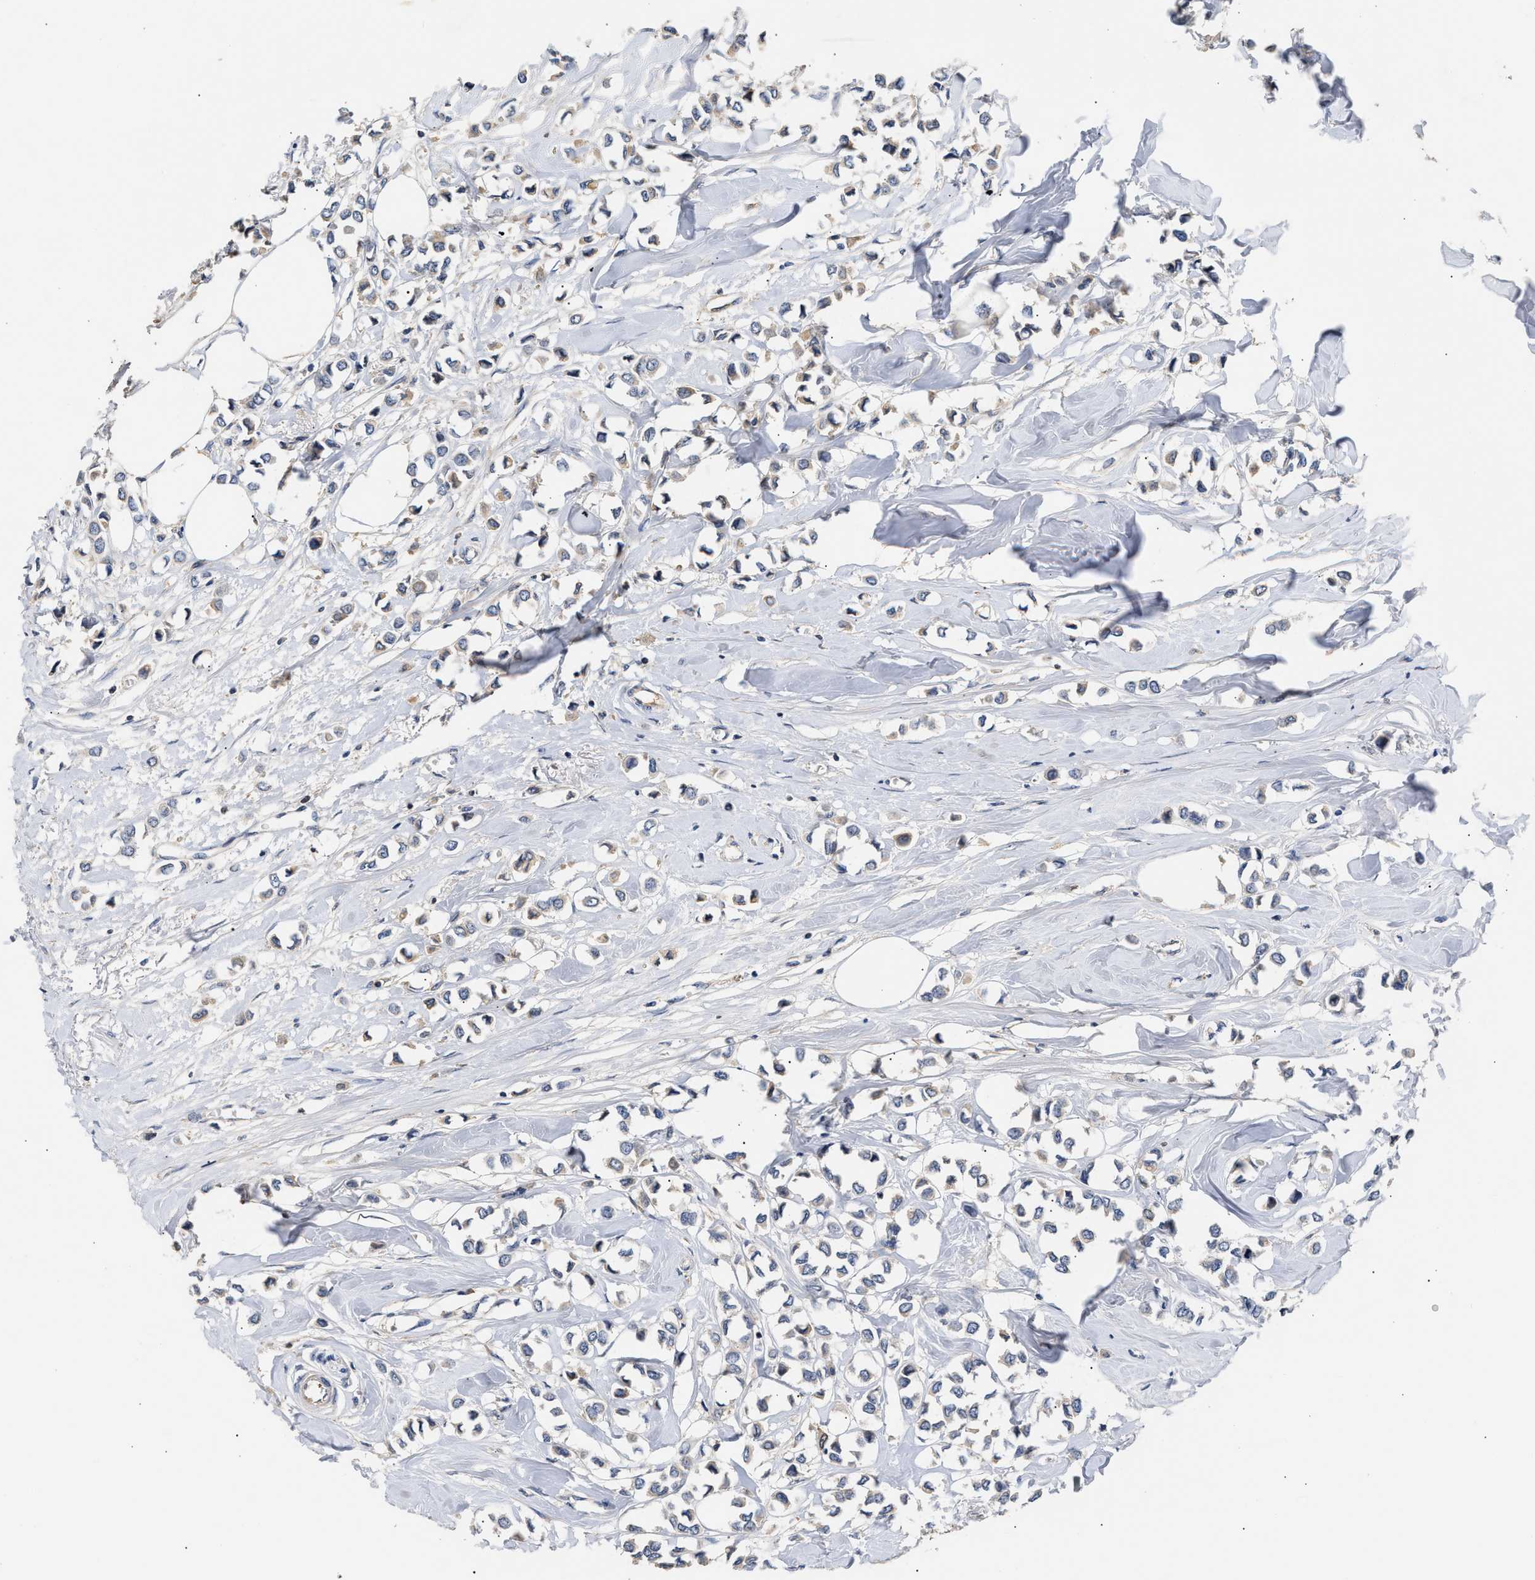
{"staining": {"intensity": "weak", "quantity": "<25%", "location": "cytoplasmic/membranous"}, "tissue": "breast cancer", "cell_type": "Tumor cells", "image_type": "cancer", "snomed": [{"axis": "morphology", "description": "Lobular carcinoma"}, {"axis": "topography", "description": "Breast"}], "caption": "This is a histopathology image of immunohistochemistry staining of lobular carcinoma (breast), which shows no staining in tumor cells.", "gene": "KASH5", "patient": {"sex": "female", "age": 51}}